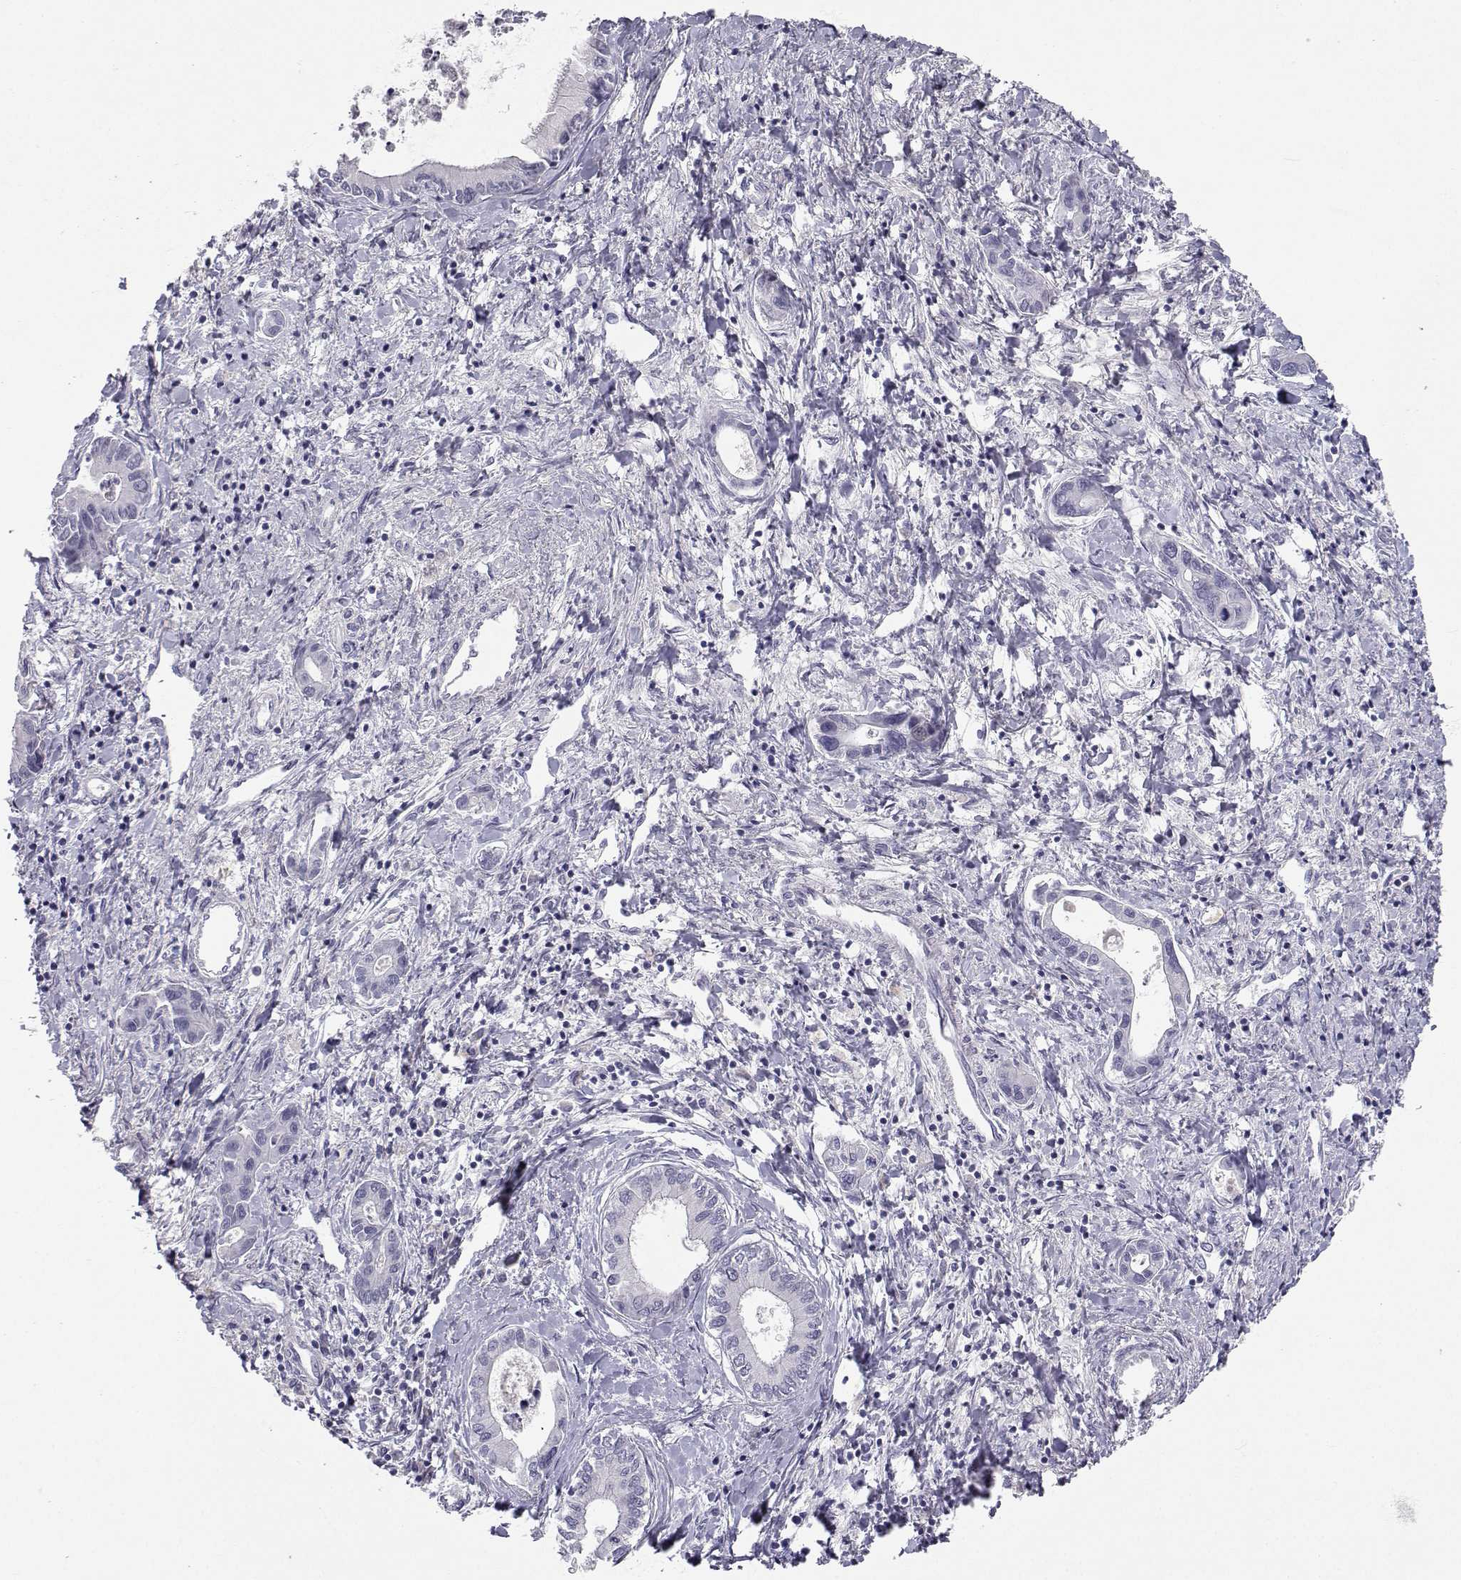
{"staining": {"intensity": "negative", "quantity": "none", "location": "none"}, "tissue": "liver cancer", "cell_type": "Tumor cells", "image_type": "cancer", "snomed": [{"axis": "morphology", "description": "Cholangiocarcinoma"}, {"axis": "topography", "description": "Liver"}], "caption": "A histopathology image of liver cholangiocarcinoma stained for a protein exhibits no brown staining in tumor cells.", "gene": "SLC6A3", "patient": {"sex": "male", "age": 66}}